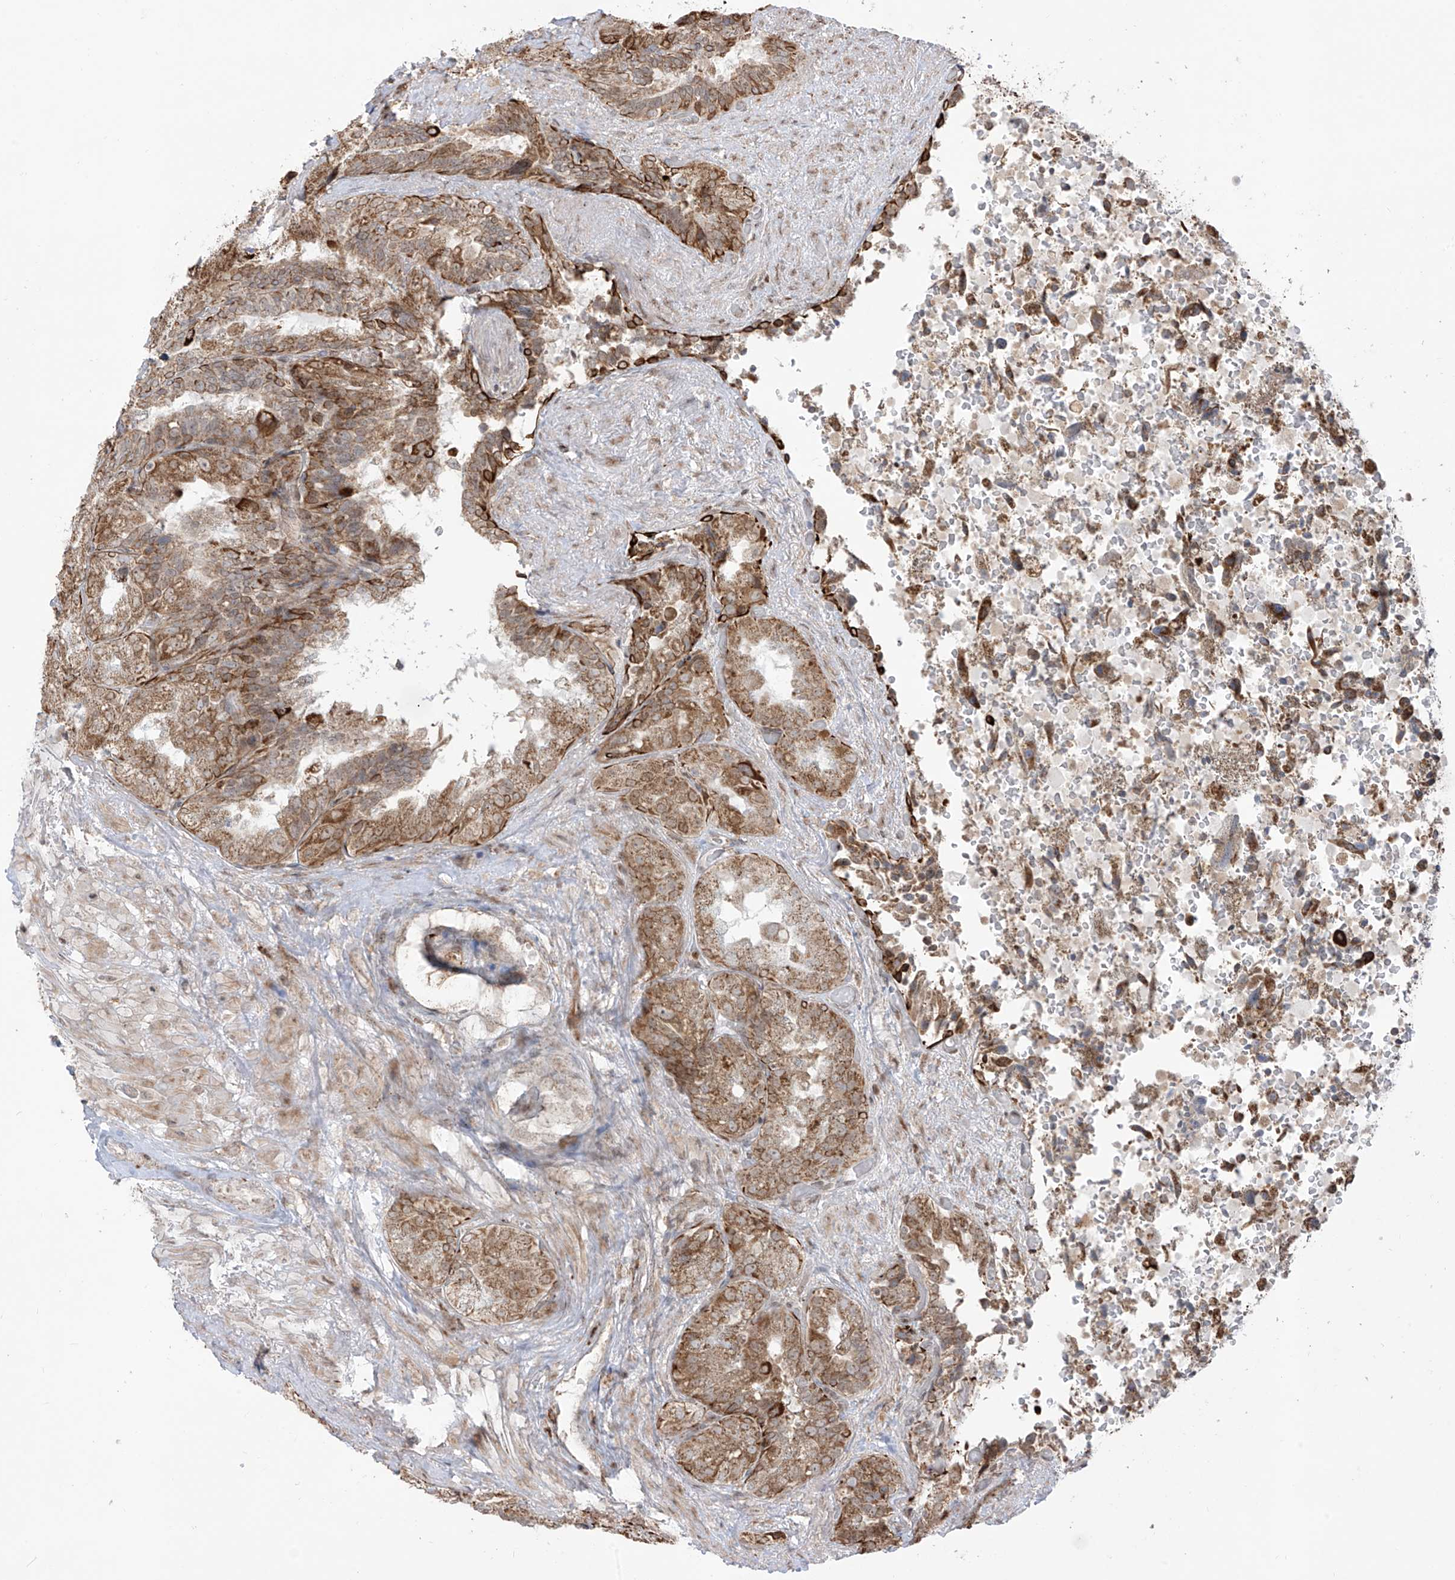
{"staining": {"intensity": "moderate", "quantity": ">75%", "location": "cytoplasmic/membranous"}, "tissue": "seminal vesicle", "cell_type": "Glandular cells", "image_type": "normal", "snomed": [{"axis": "morphology", "description": "Normal tissue, NOS"}, {"axis": "topography", "description": "Seminal veicle"}, {"axis": "topography", "description": "Peripheral nerve tissue"}], "caption": "An image showing moderate cytoplasmic/membranous positivity in approximately >75% of glandular cells in unremarkable seminal vesicle, as visualized by brown immunohistochemical staining.", "gene": "ZBTB8A", "patient": {"sex": "male", "age": 63}}